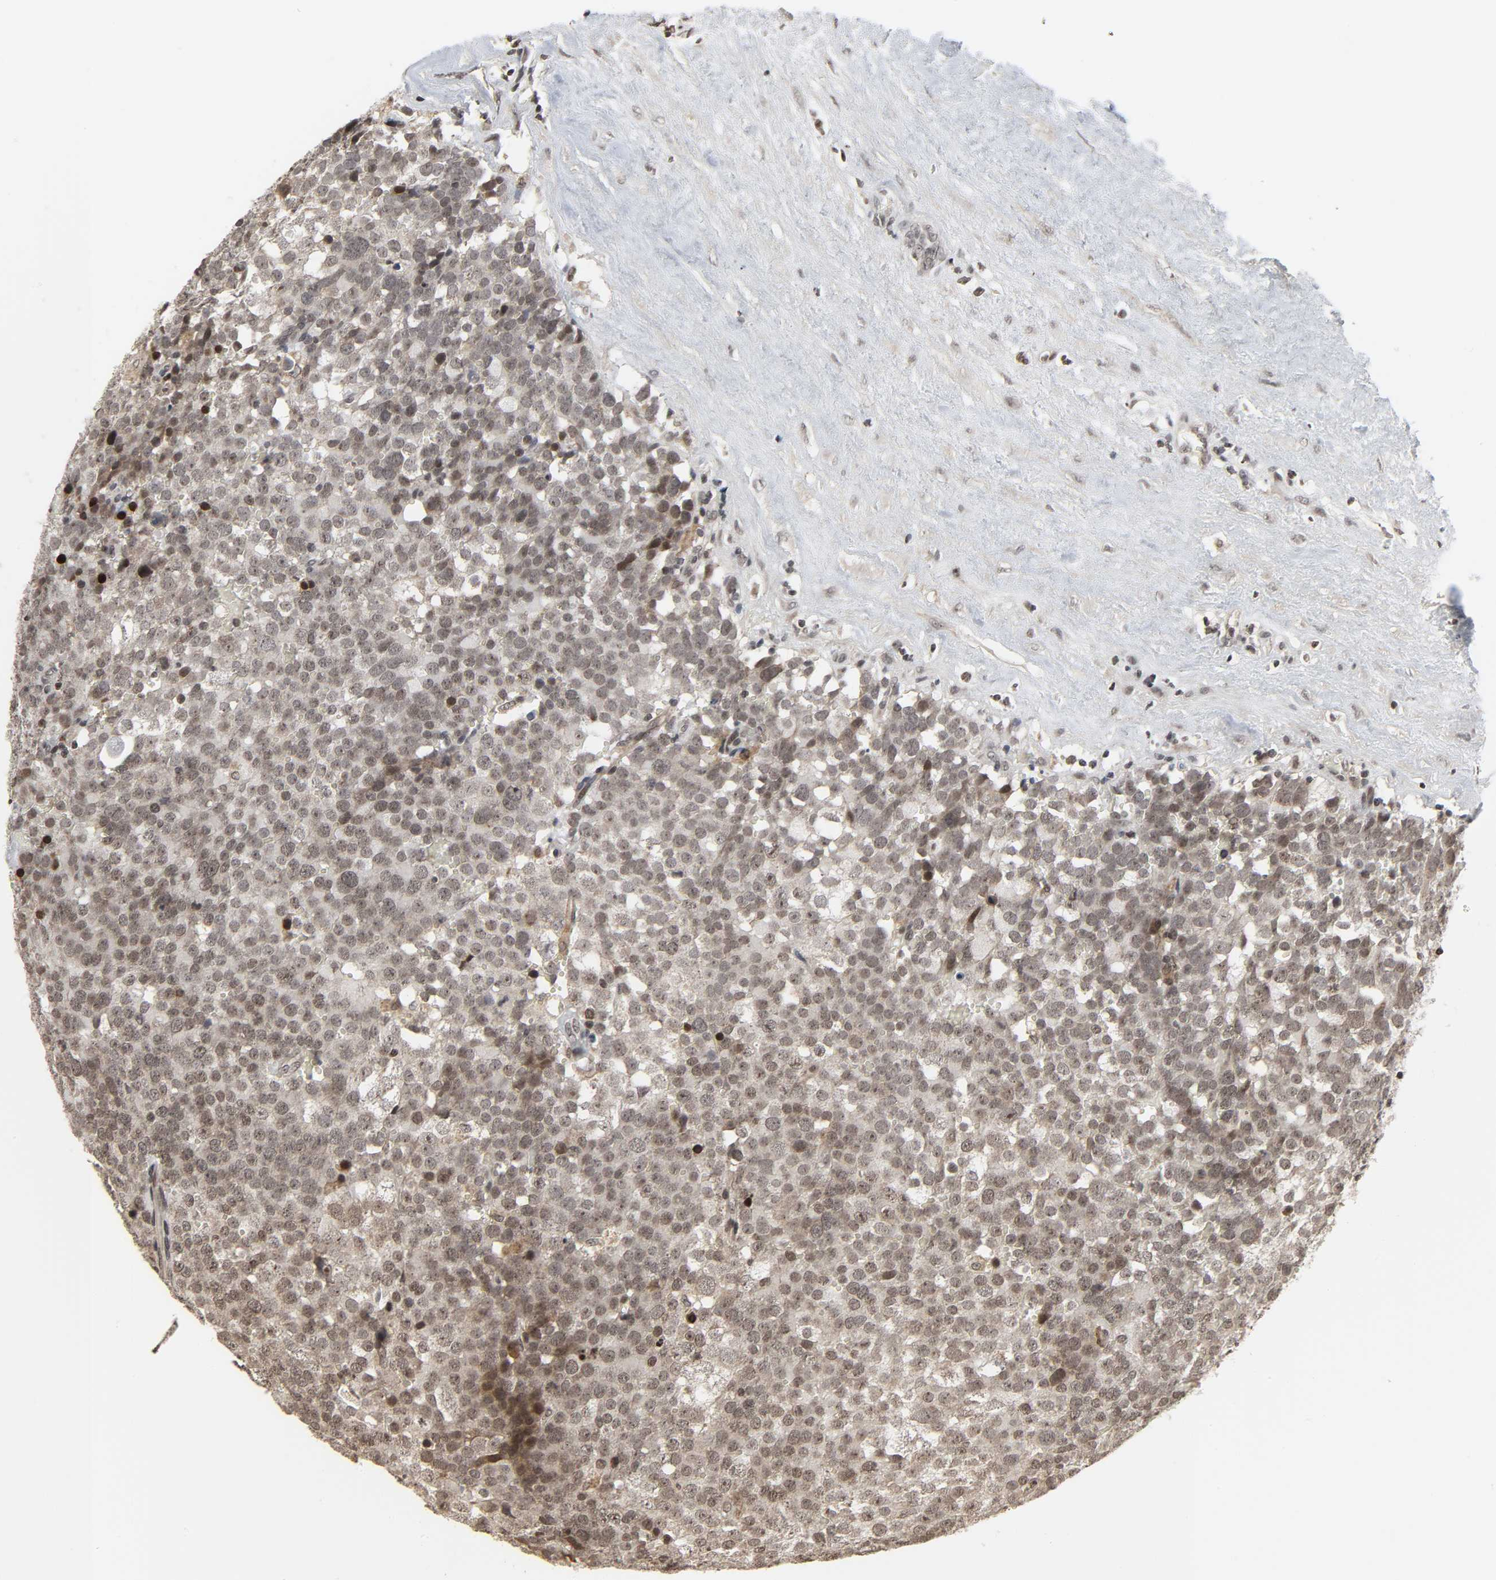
{"staining": {"intensity": "moderate", "quantity": "<25%", "location": "nuclear"}, "tissue": "testis cancer", "cell_type": "Tumor cells", "image_type": "cancer", "snomed": [{"axis": "morphology", "description": "Seminoma, NOS"}, {"axis": "topography", "description": "Testis"}], "caption": "Testis seminoma stained with DAB (3,3'-diaminobenzidine) immunohistochemistry demonstrates low levels of moderate nuclear expression in approximately <25% of tumor cells. (DAB (3,3'-diaminobenzidine) IHC, brown staining for protein, blue staining for nuclei).", "gene": "XRCC1", "patient": {"sex": "male", "age": 71}}